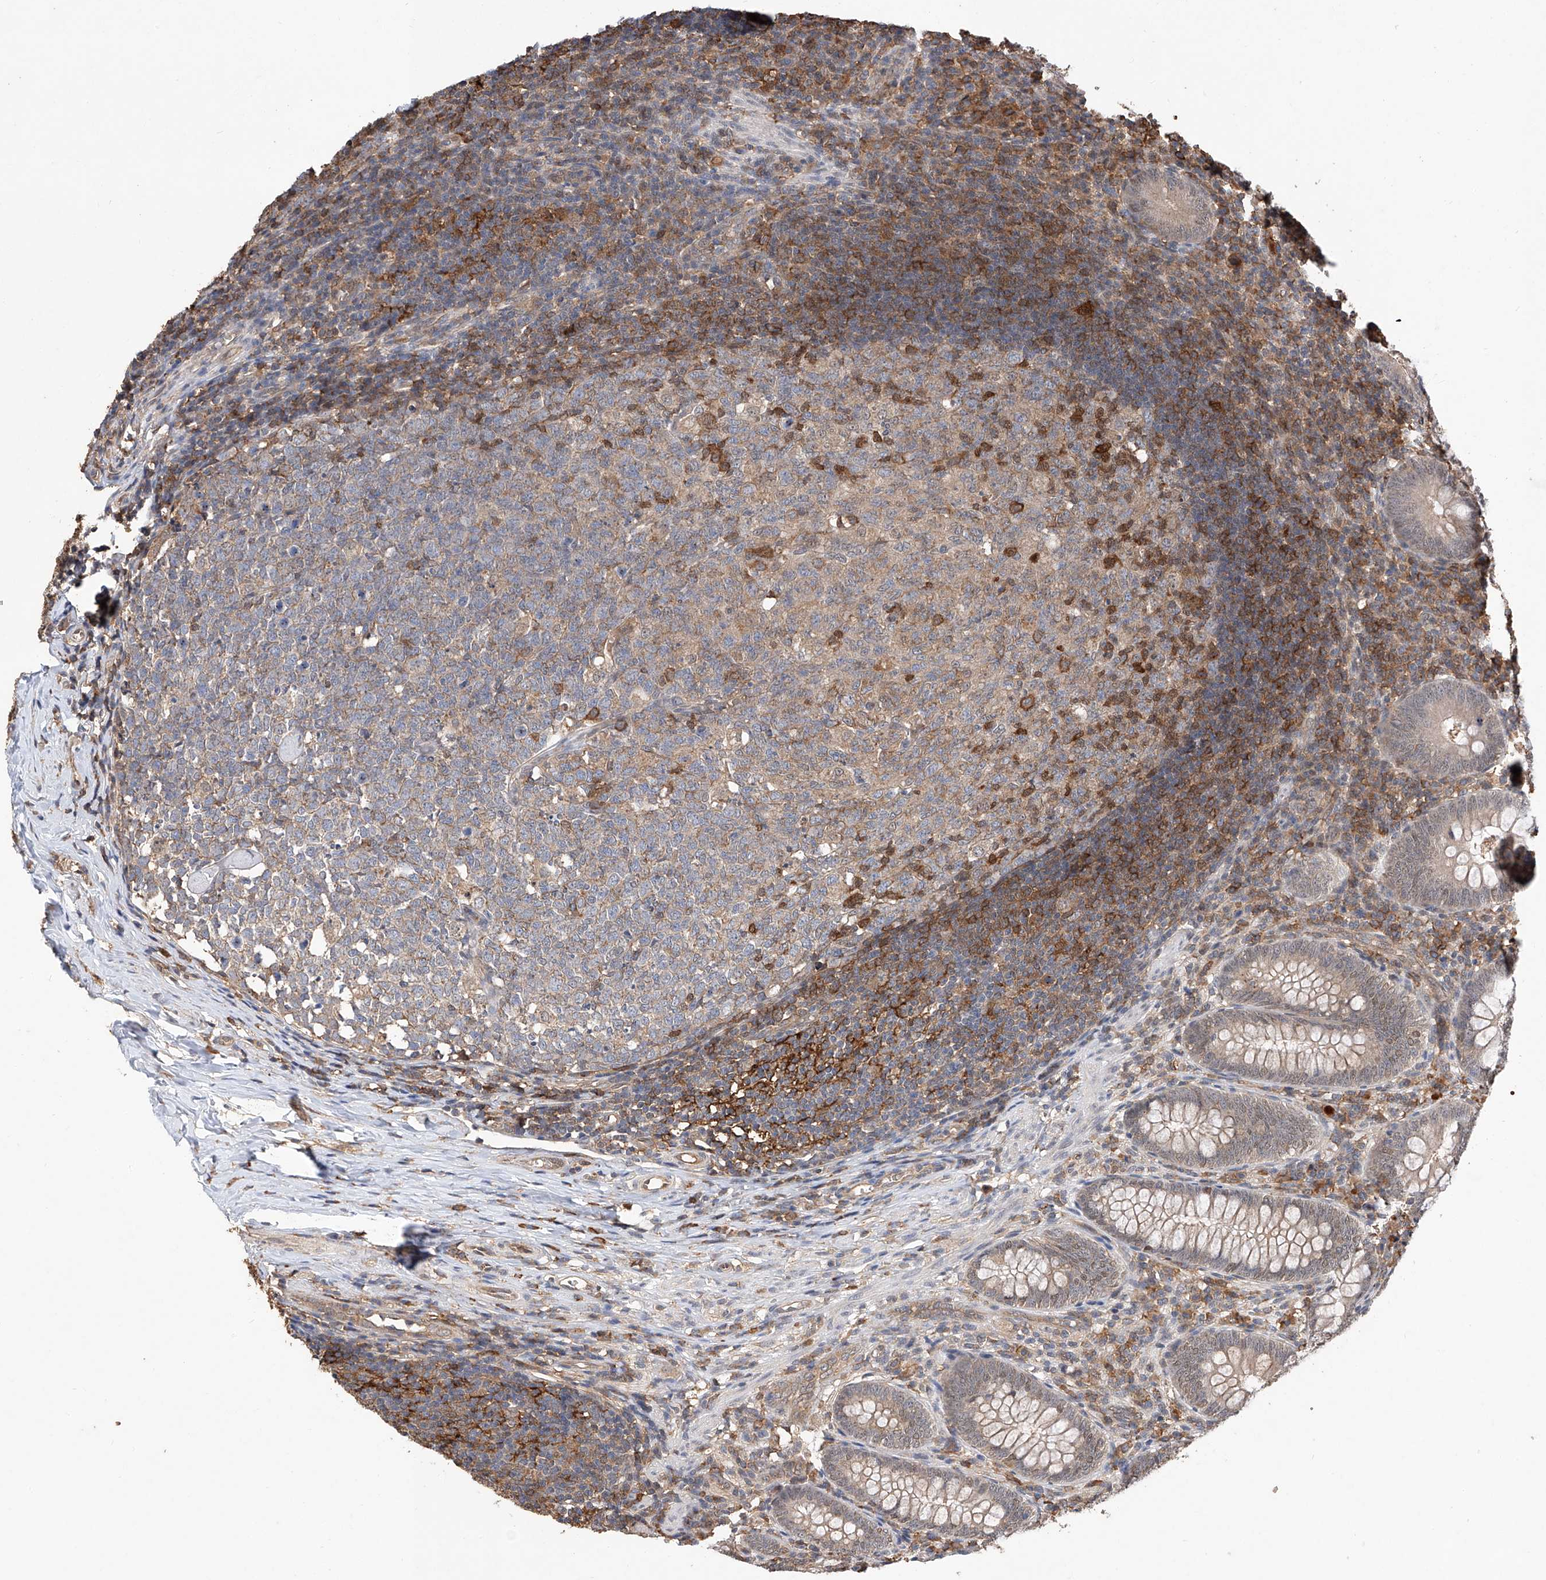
{"staining": {"intensity": "weak", "quantity": "<25%", "location": "cytoplasmic/membranous"}, "tissue": "appendix", "cell_type": "Glandular cells", "image_type": "normal", "snomed": [{"axis": "morphology", "description": "Normal tissue, NOS"}, {"axis": "topography", "description": "Appendix"}], "caption": "Immunohistochemistry of benign appendix reveals no expression in glandular cells.", "gene": "RILPL2", "patient": {"sex": "male", "age": 14}}